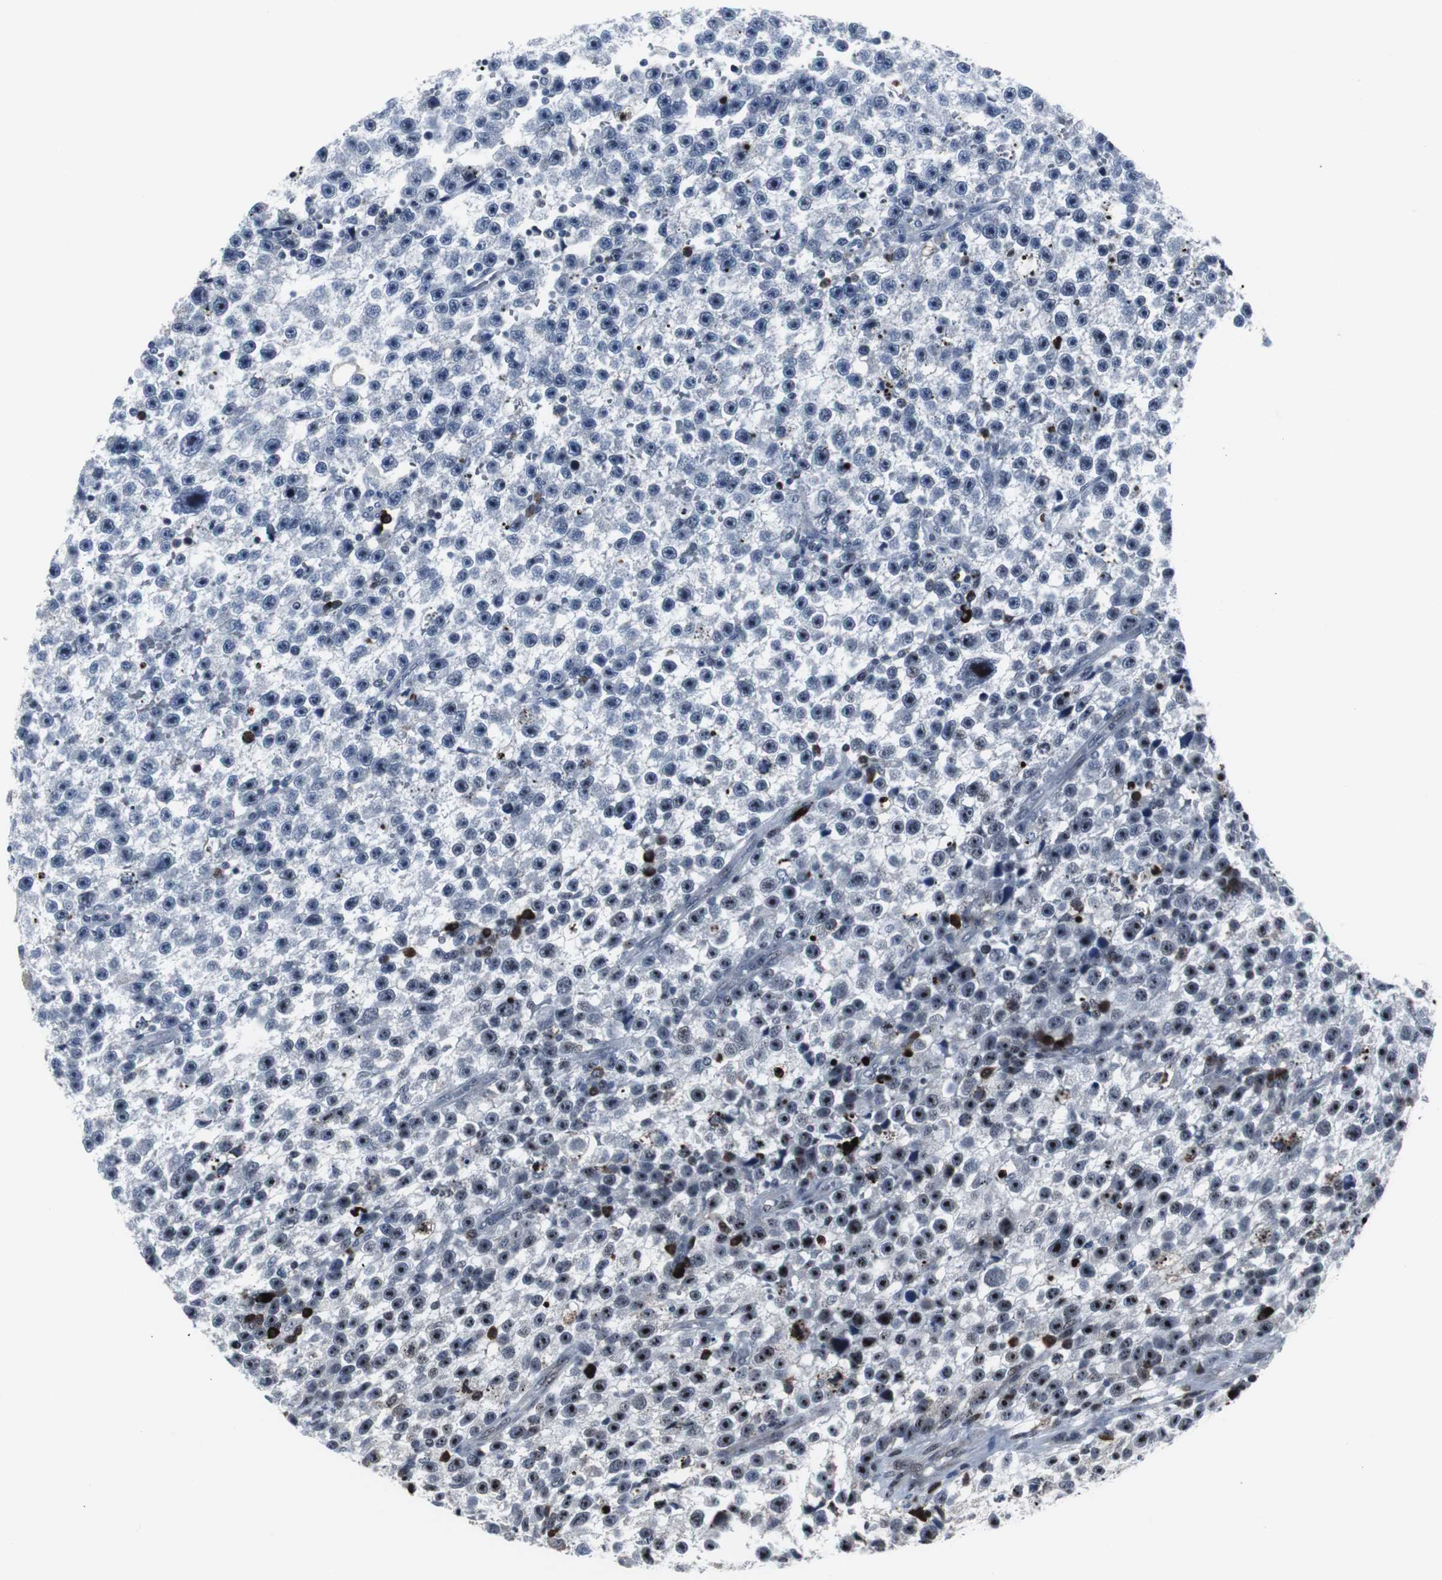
{"staining": {"intensity": "moderate", "quantity": "<25%", "location": "nuclear"}, "tissue": "testis cancer", "cell_type": "Tumor cells", "image_type": "cancer", "snomed": [{"axis": "morphology", "description": "Seminoma, NOS"}, {"axis": "topography", "description": "Testis"}], "caption": "A brown stain shows moderate nuclear expression of a protein in testis cancer (seminoma) tumor cells.", "gene": "DOK1", "patient": {"sex": "male", "age": 33}}